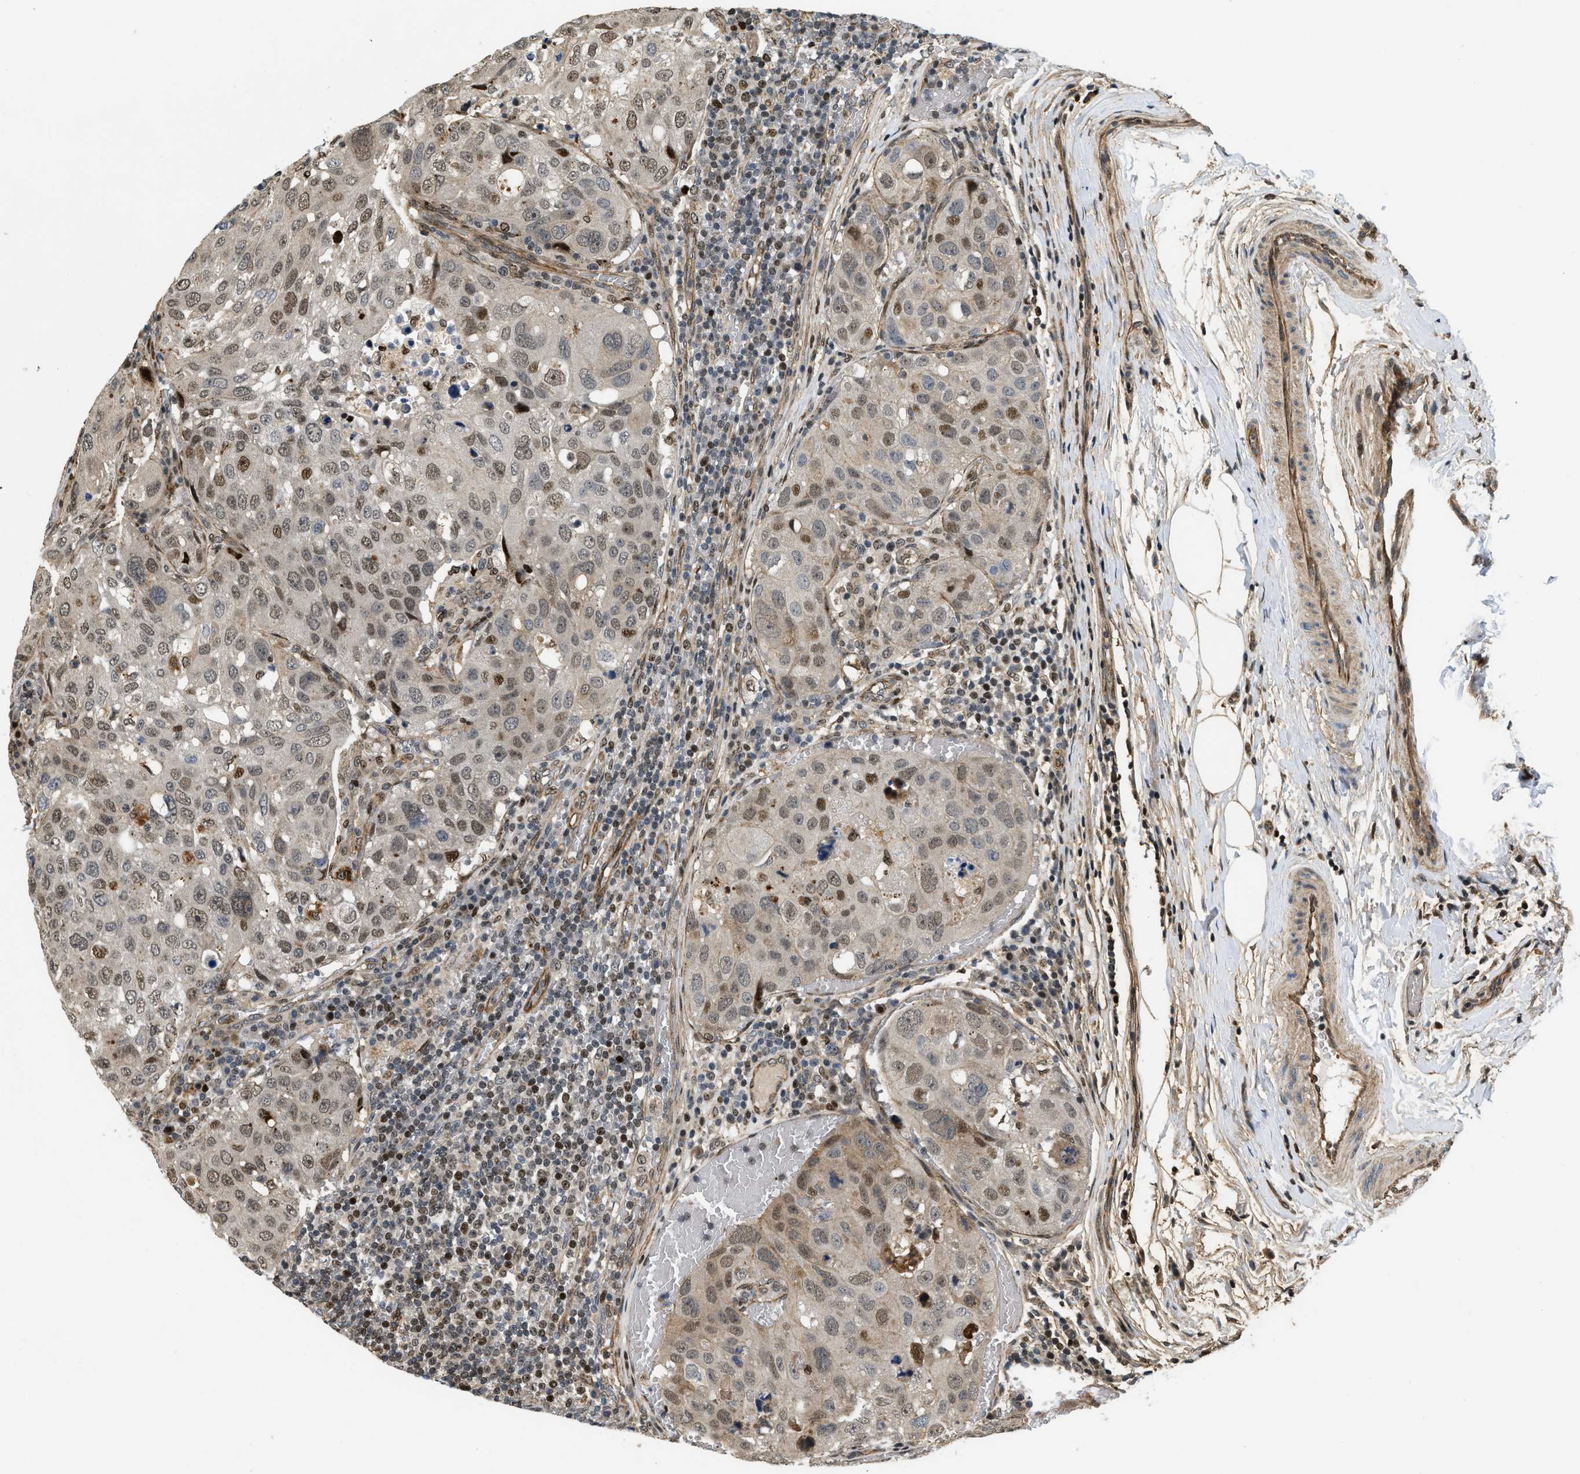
{"staining": {"intensity": "moderate", "quantity": "25%-75%", "location": "cytoplasmic/membranous,nuclear"}, "tissue": "urothelial cancer", "cell_type": "Tumor cells", "image_type": "cancer", "snomed": [{"axis": "morphology", "description": "Urothelial carcinoma, High grade"}, {"axis": "topography", "description": "Lymph node"}, {"axis": "topography", "description": "Urinary bladder"}], "caption": "Urothelial cancer stained with a brown dye displays moderate cytoplasmic/membranous and nuclear positive staining in approximately 25%-75% of tumor cells.", "gene": "LTA4H", "patient": {"sex": "male", "age": 51}}